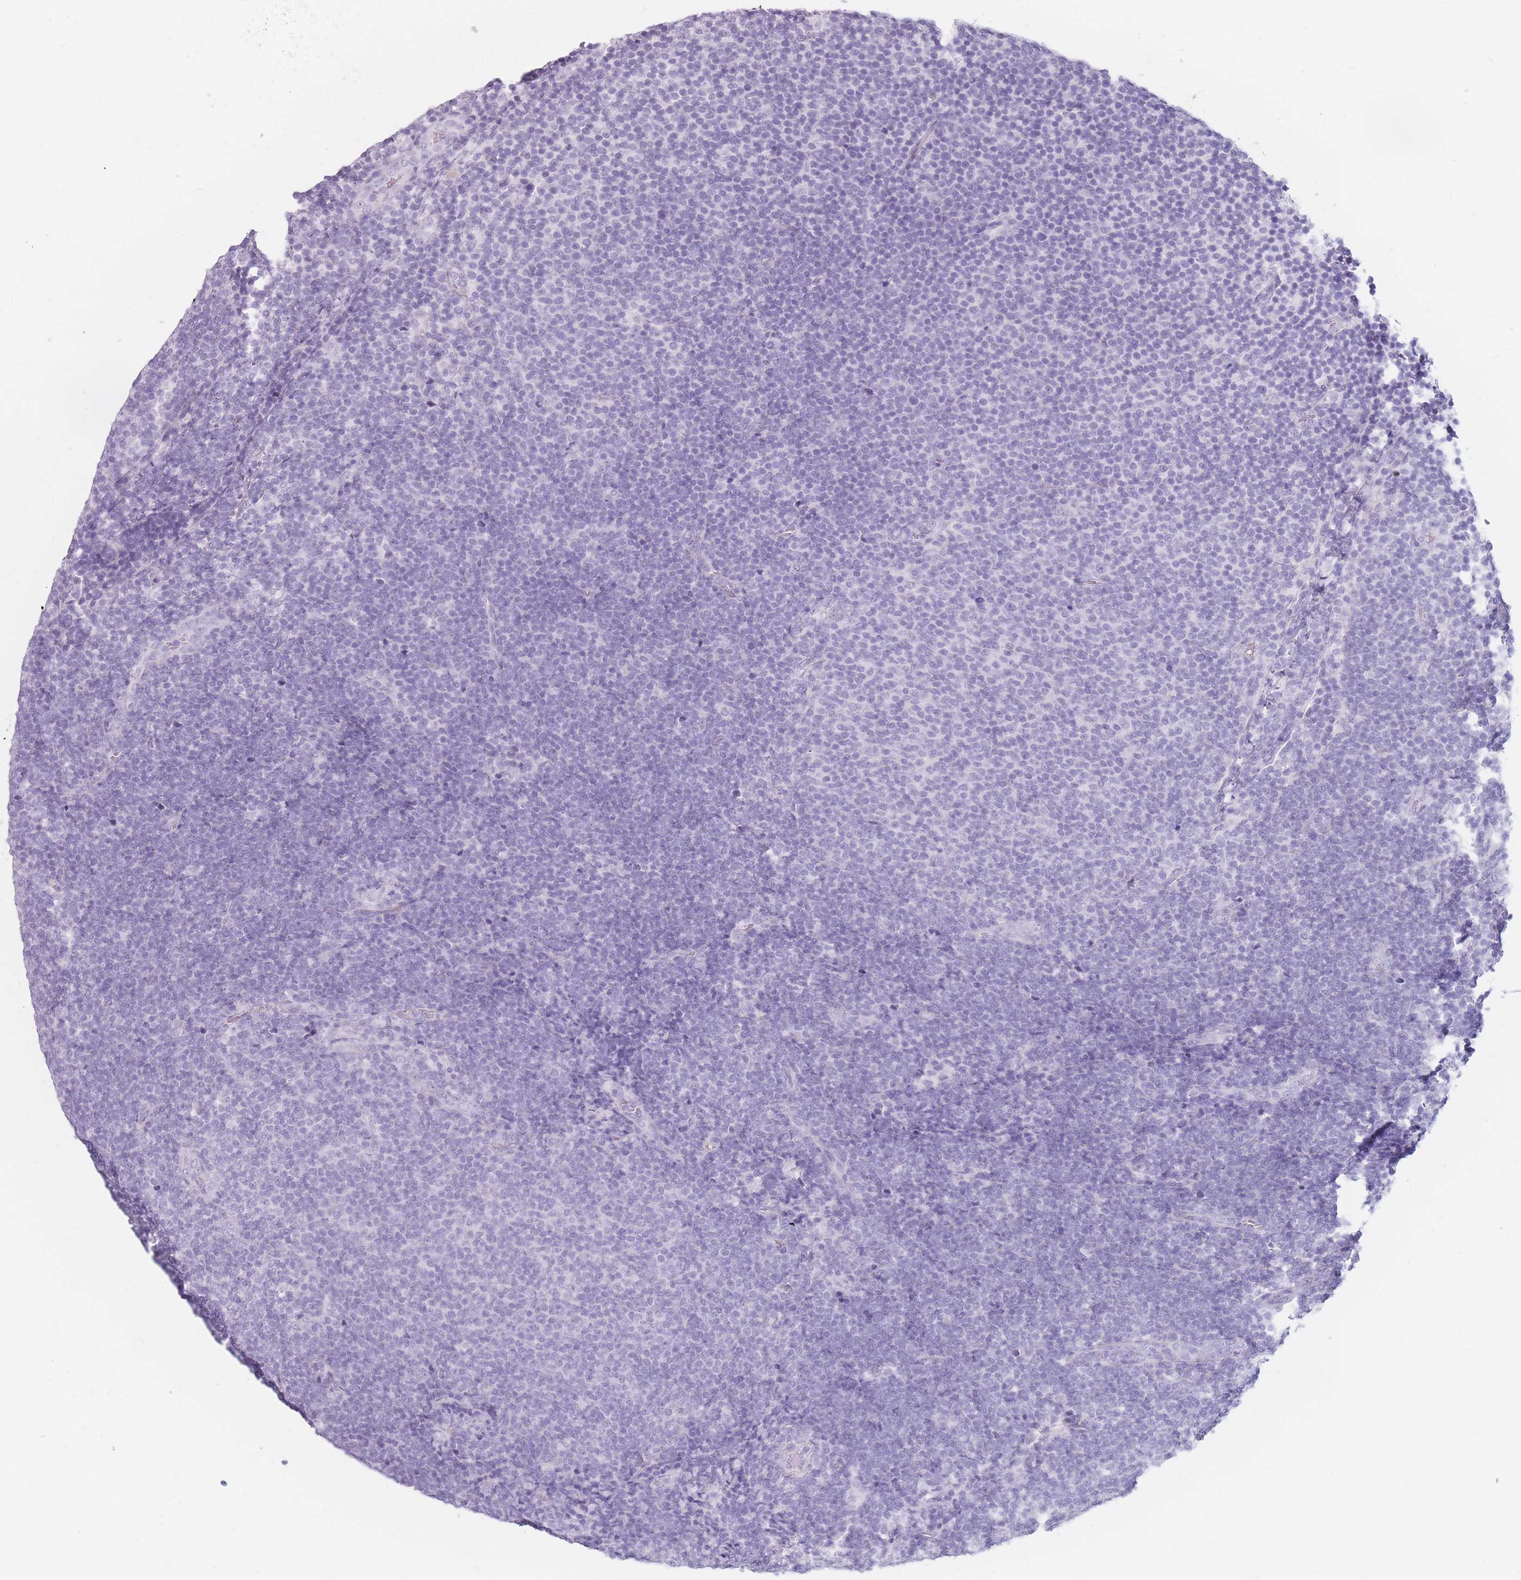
{"staining": {"intensity": "negative", "quantity": "none", "location": "none"}, "tissue": "lymphoma", "cell_type": "Tumor cells", "image_type": "cancer", "snomed": [{"axis": "morphology", "description": "Malignant lymphoma, non-Hodgkin's type, Low grade"}, {"axis": "topography", "description": "Lymph node"}], "caption": "Protein analysis of lymphoma reveals no significant expression in tumor cells. The staining was performed using DAB (3,3'-diaminobenzidine) to visualize the protein expression in brown, while the nuclei were stained in blue with hematoxylin (Magnification: 20x).", "gene": "CCNO", "patient": {"sex": "male", "age": 66}}